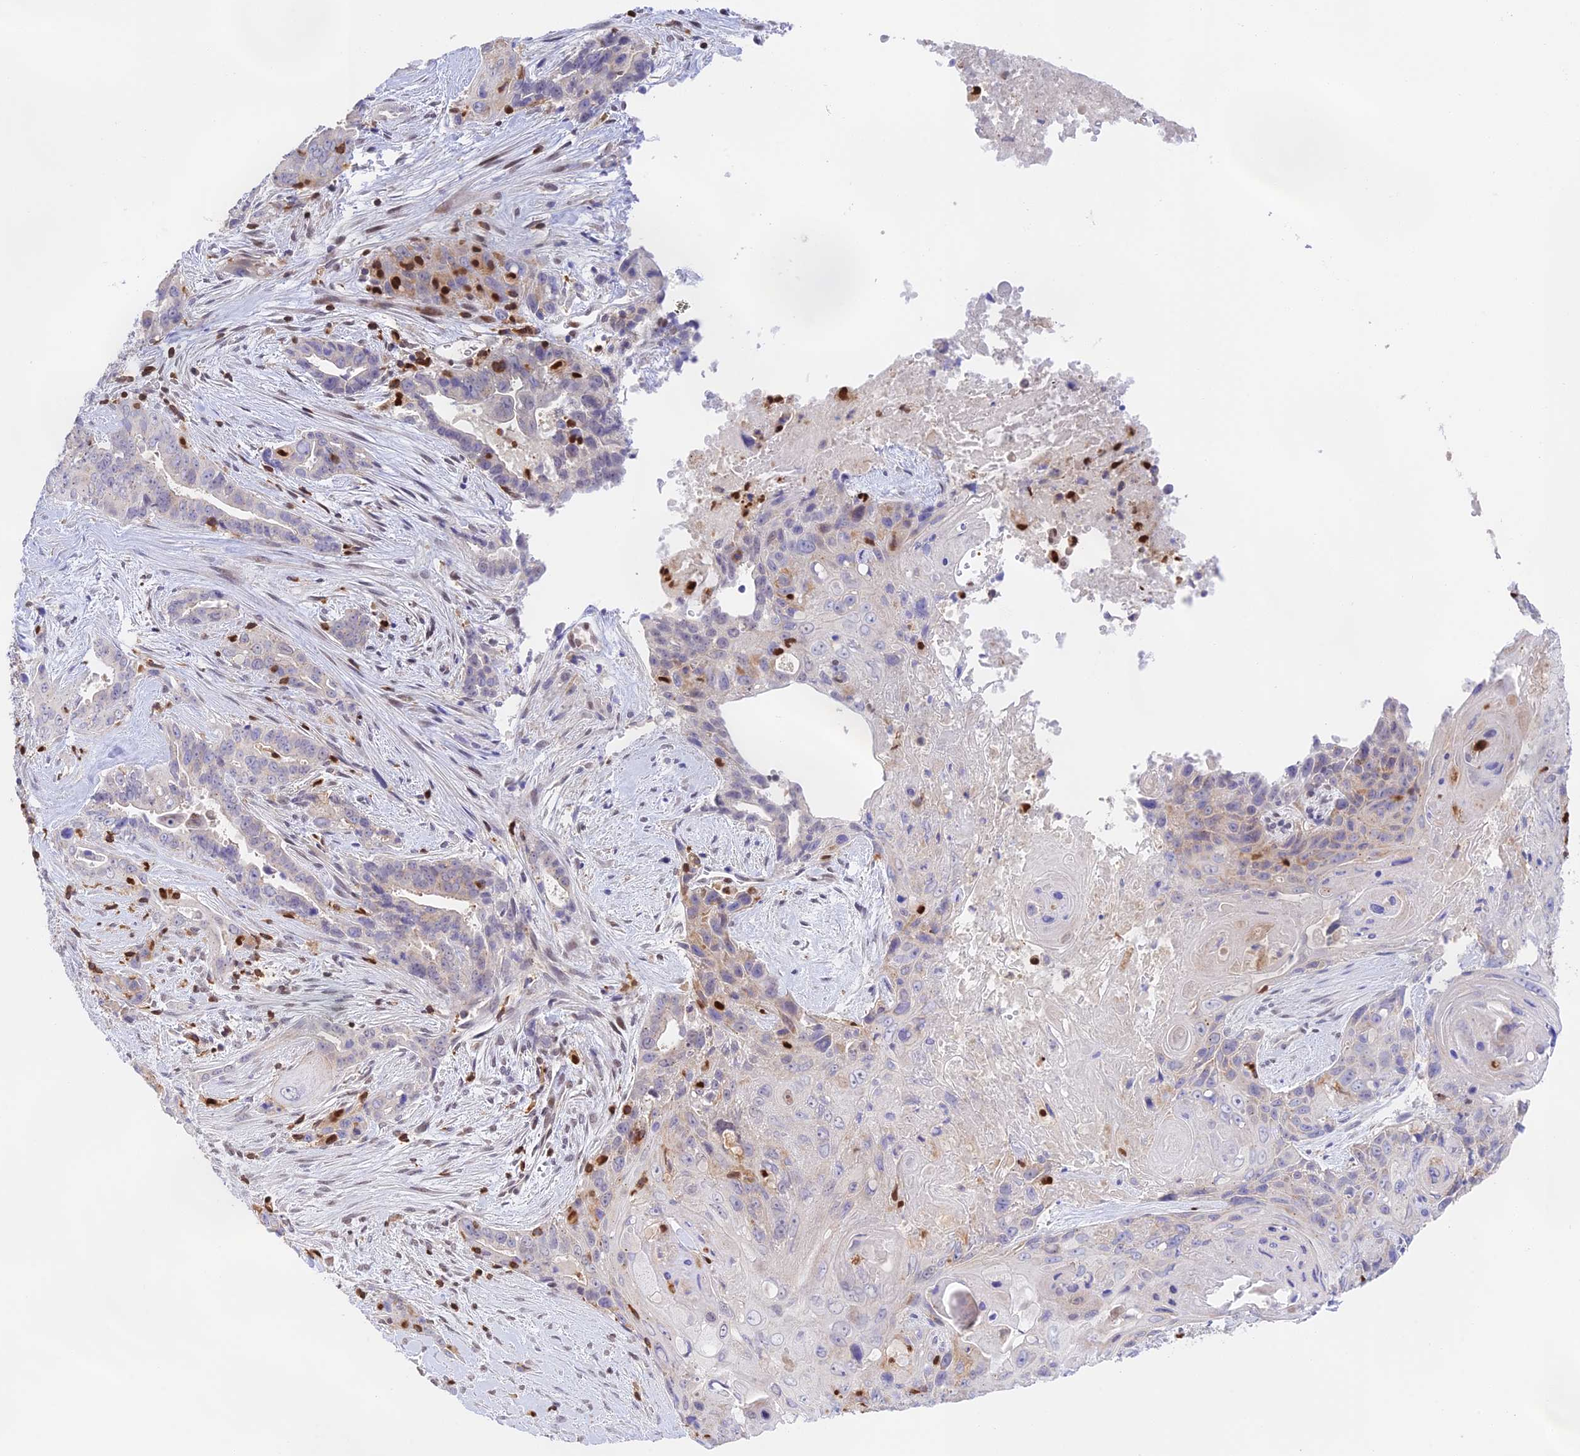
{"staining": {"intensity": "negative", "quantity": "none", "location": "none"}, "tissue": "pancreatic cancer", "cell_type": "Tumor cells", "image_type": "cancer", "snomed": [{"axis": "morphology", "description": "Adenocarcinoma, NOS"}, {"axis": "topography", "description": "Pancreas"}], "caption": "Adenocarcinoma (pancreatic) was stained to show a protein in brown. There is no significant positivity in tumor cells. (Brightfield microscopy of DAB IHC at high magnification).", "gene": "DENND1C", "patient": {"sex": "male", "age": 80}}